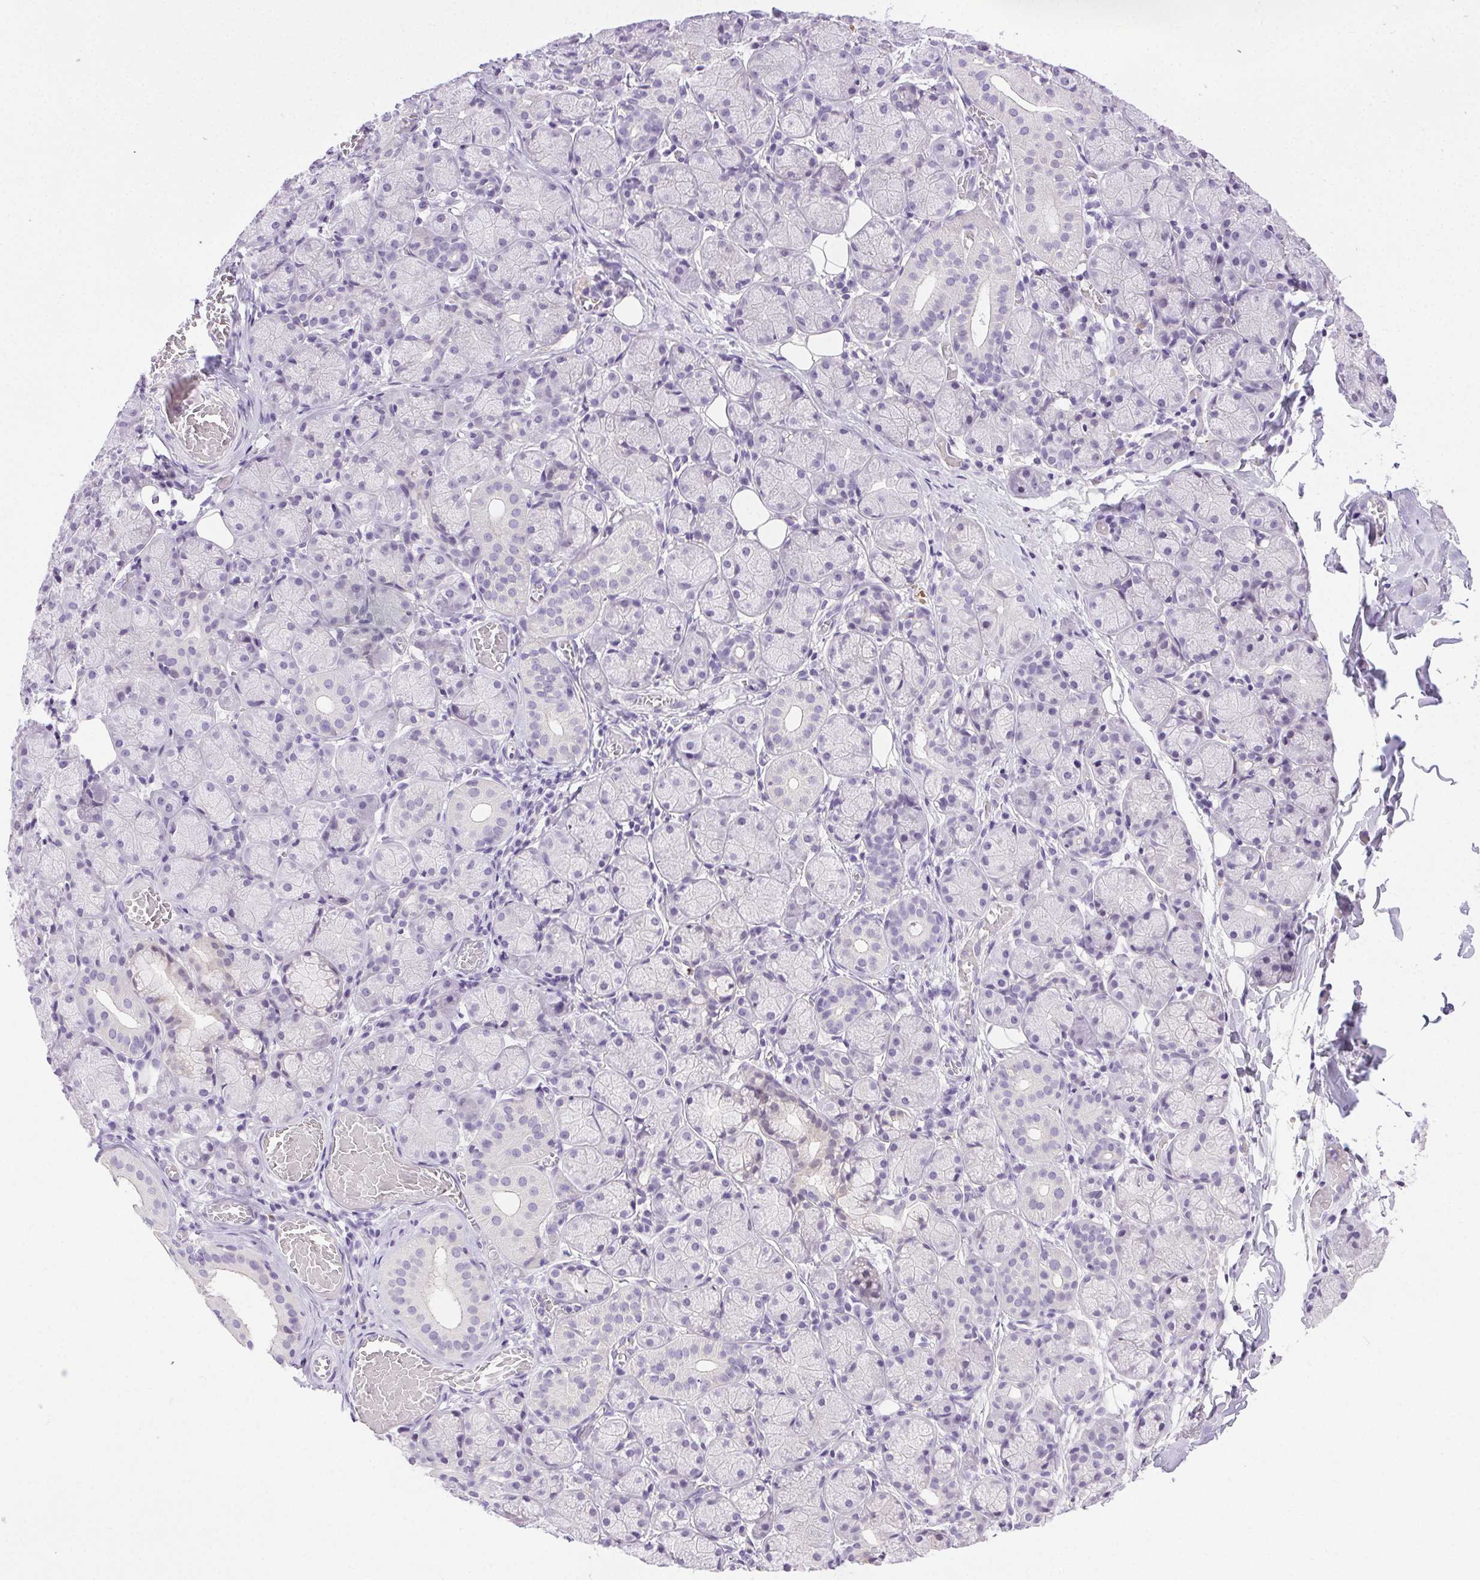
{"staining": {"intensity": "weak", "quantity": "<25%", "location": "nuclear"}, "tissue": "salivary gland", "cell_type": "Glandular cells", "image_type": "normal", "snomed": [{"axis": "morphology", "description": "Normal tissue, NOS"}, {"axis": "topography", "description": "Salivary gland"}, {"axis": "topography", "description": "Peripheral nerve tissue"}], "caption": "High magnification brightfield microscopy of normal salivary gland stained with DAB (brown) and counterstained with hematoxylin (blue): glandular cells show no significant staining.", "gene": "C20orf85", "patient": {"sex": "female", "age": 24}}